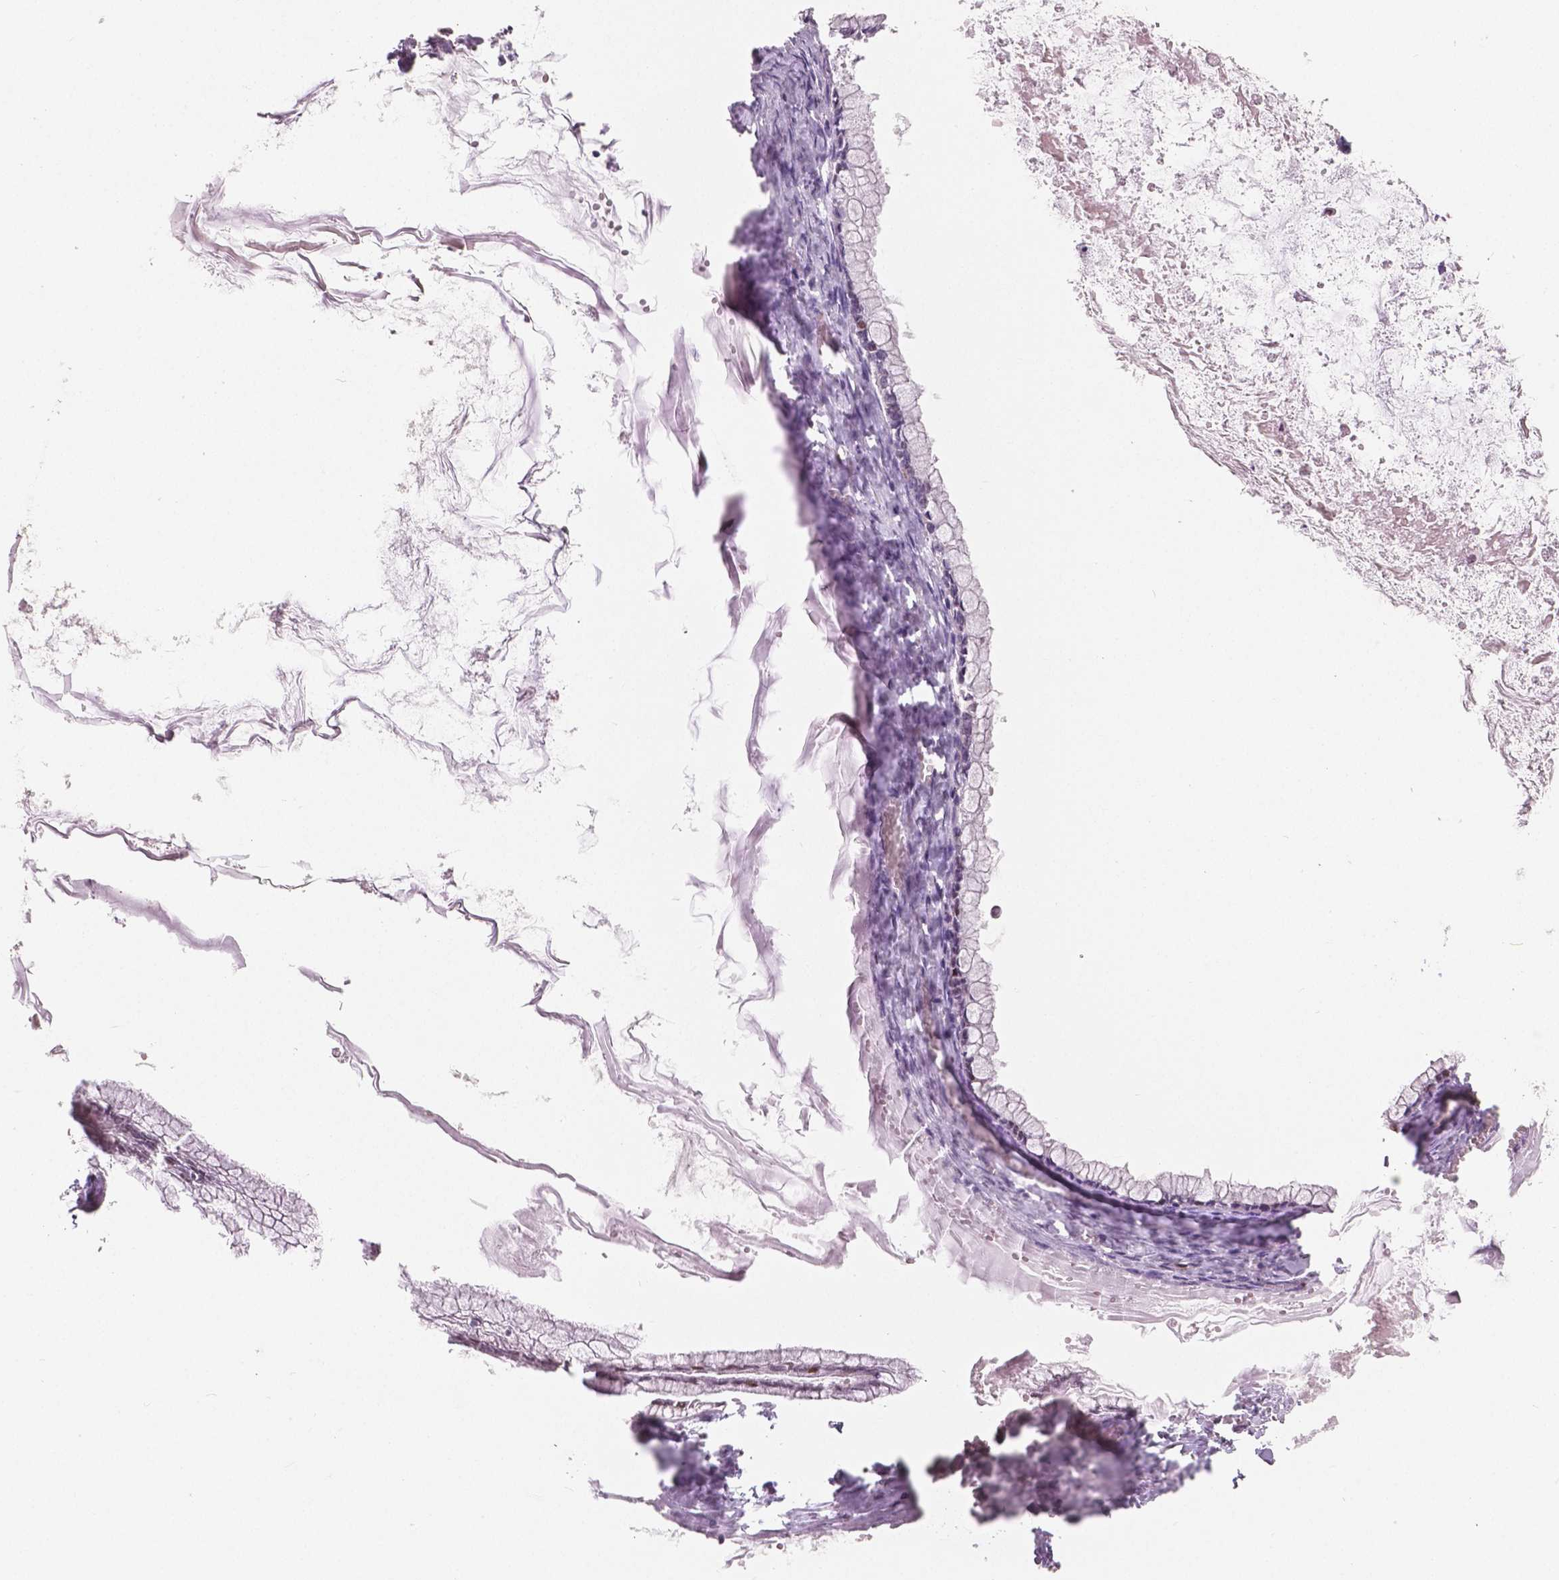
{"staining": {"intensity": "moderate", "quantity": "25%-75%", "location": "nuclear"}, "tissue": "ovarian cancer", "cell_type": "Tumor cells", "image_type": "cancer", "snomed": [{"axis": "morphology", "description": "Cystadenocarcinoma, mucinous, NOS"}, {"axis": "topography", "description": "Ovary"}], "caption": "Immunohistochemistry (IHC) histopathology image of human ovarian cancer stained for a protein (brown), which displays medium levels of moderate nuclear positivity in approximately 25%-75% of tumor cells.", "gene": "NSD2", "patient": {"sex": "female", "age": 67}}